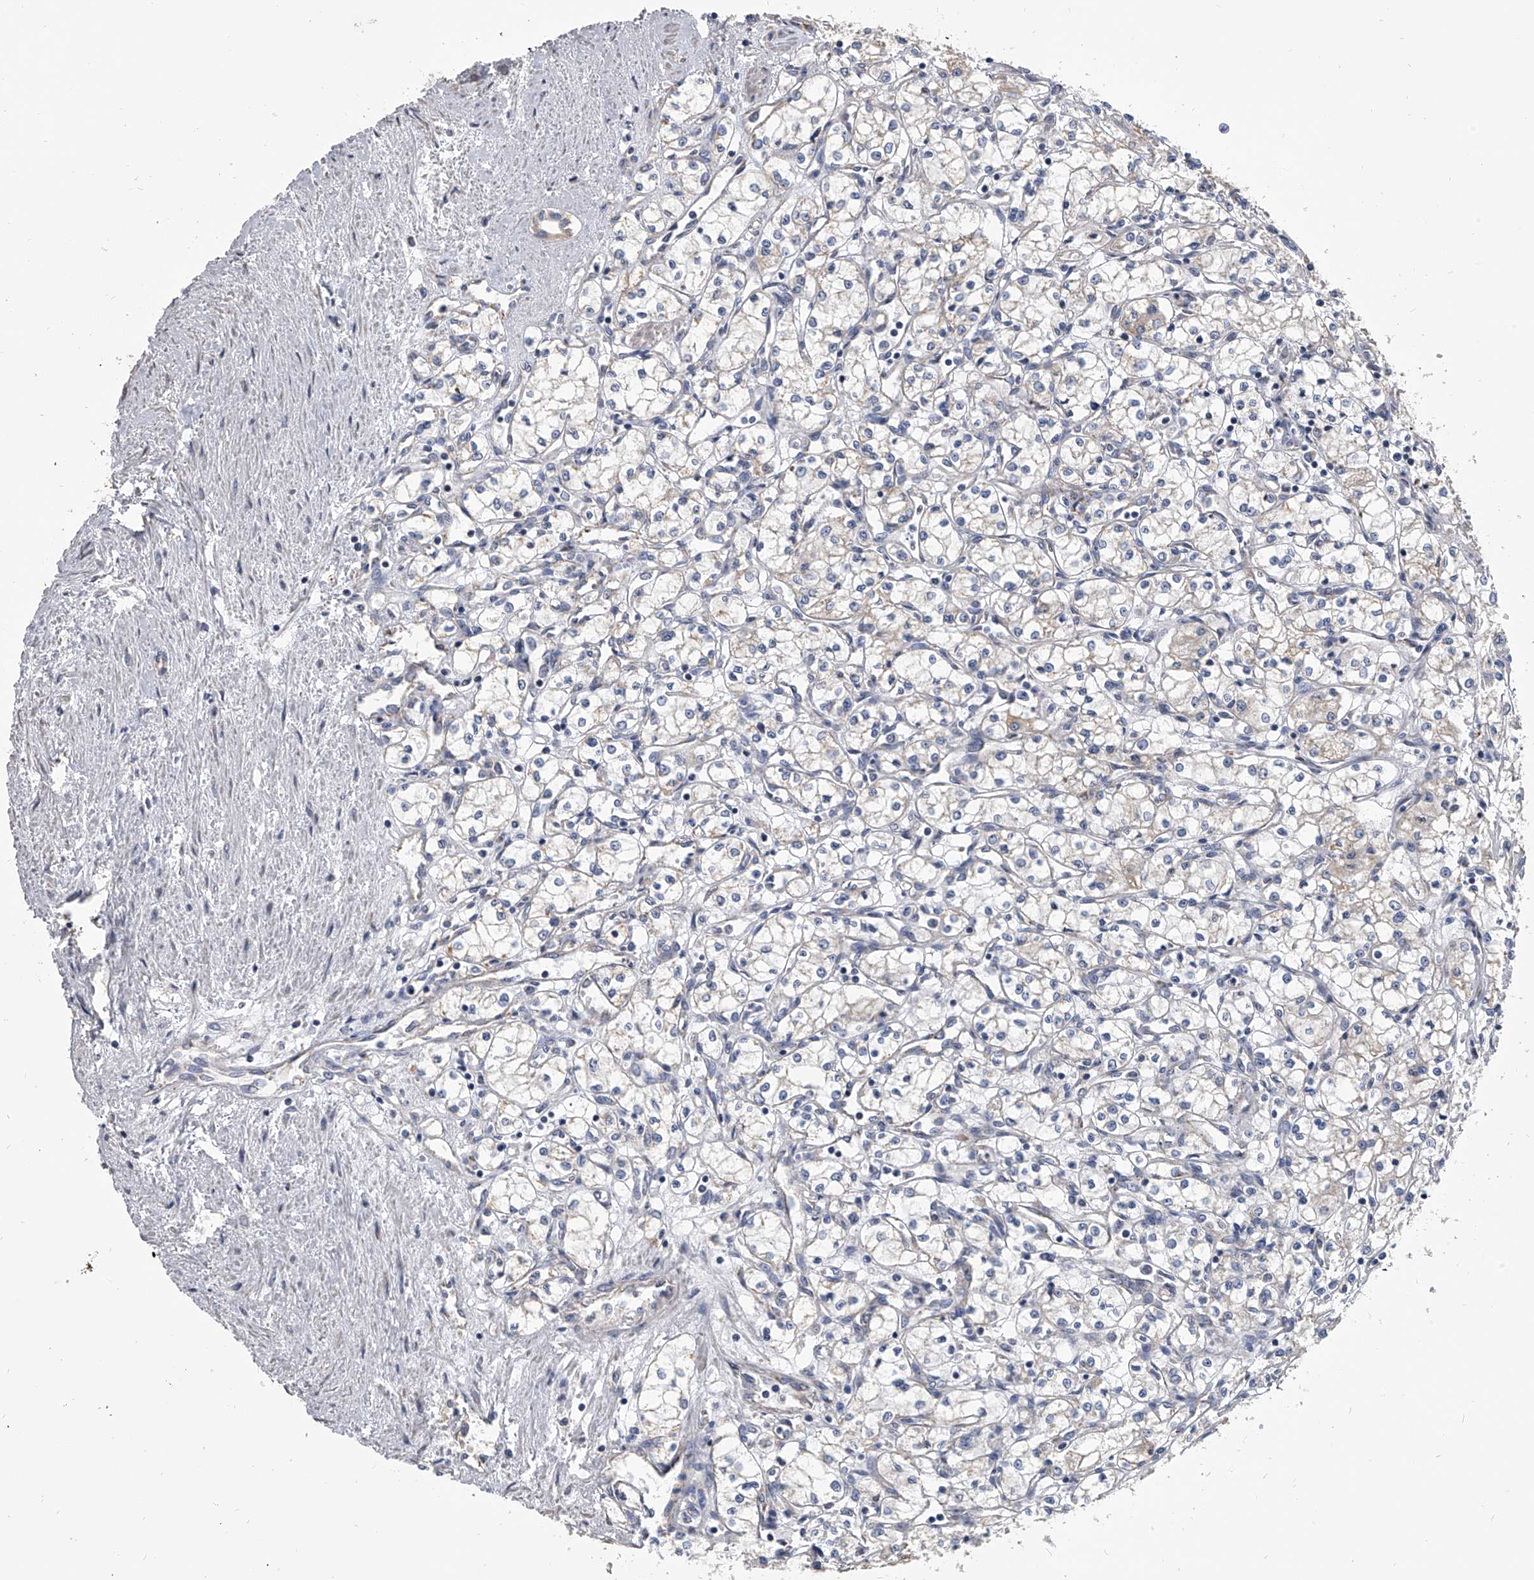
{"staining": {"intensity": "negative", "quantity": "none", "location": "none"}, "tissue": "renal cancer", "cell_type": "Tumor cells", "image_type": "cancer", "snomed": [{"axis": "morphology", "description": "Adenocarcinoma, NOS"}, {"axis": "topography", "description": "Kidney"}], "caption": "An immunohistochemistry image of renal cancer is shown. There is no staining in tumor cells of renal cancer.", "gene": "MRPL28", "patient": {"sex": "male", "age": 59}}